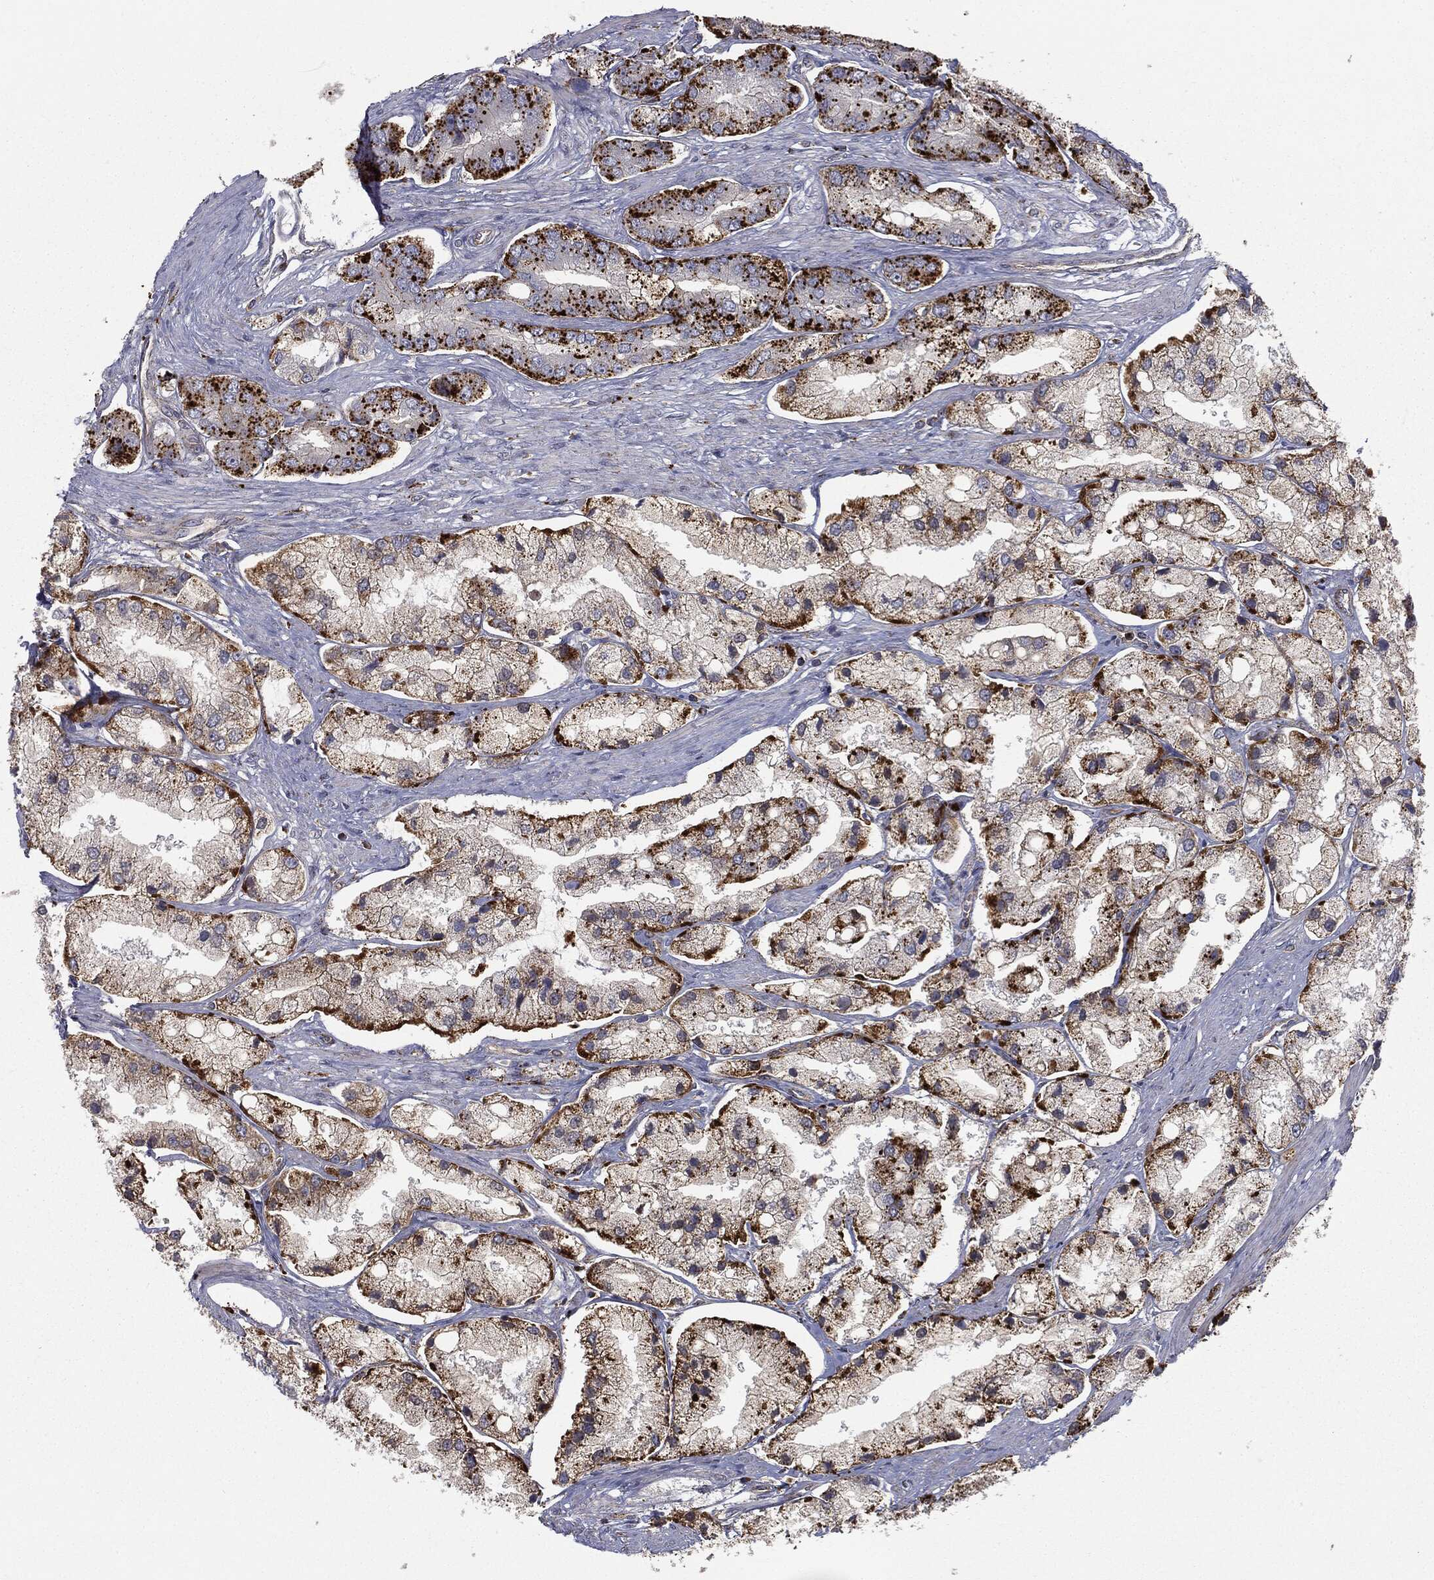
{"staining": {"intensity": "strong", "quantity": ">75%", "location": "cytoplasmic/membranous"}, "tissue": "prostate cancer", "cell_type": "Tumor cells", "image_type": "cancer", "snomed": [{"axis": "morphology", "description": "Adenocarcinoma, Low grade"}, {"axis": "topography", "description": "Prostate"}], "caption": "An immunohistochemistry histopathology image of neoplastic tissue is shown. Protein staining in brown highlights strong cytoplasmic/membranous positivity in prostate cancer (adenocarcinoma (low-grade)) within tumor cells.", "gene": "CTSA", "patient": {"sex": "male", "age": 69}}